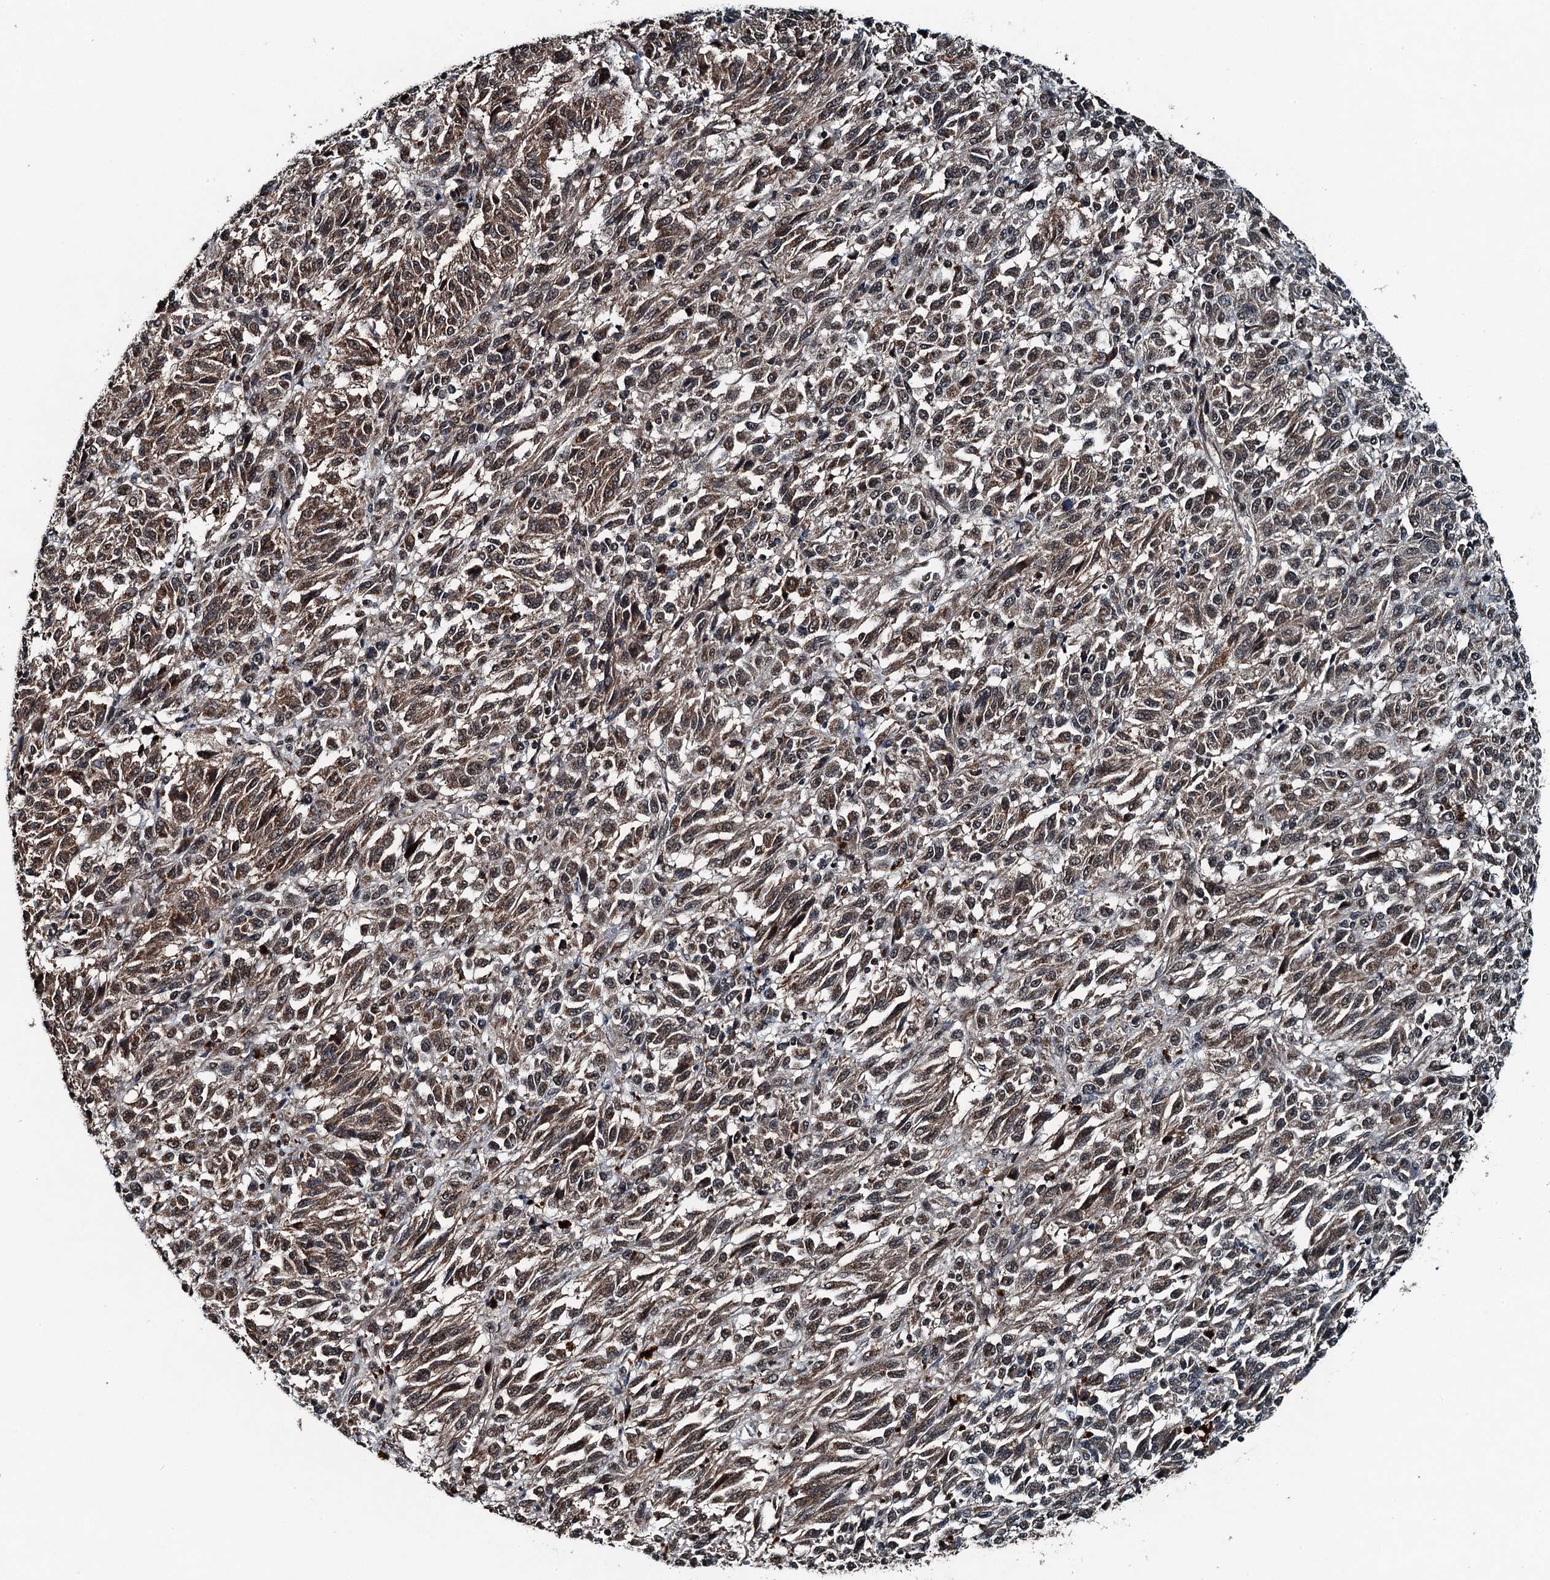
{"staining": {"intensity": "moderate", "quantity": ">75%", "location": "cytoplasmic/membranous,nuclear"}, "tissue": "melanoma", "cell_type": "Tumor cells", "image_type": "cancer", "snomed": [{"axis": "morphology", "description": "Malignant melanoma, Metastatic site"}, {"axis": "topography", "description": "Lung"}], "caption": "Moderate cytoplasmic/membranous and nuclear positivity for a protein is seen in about >75% of tumor cells of malignant melanoma (metastatic site) using immunohistochemistry (IHC).", "gene": "UBXN6", "patient": {"sex": "male", "age": 64}}